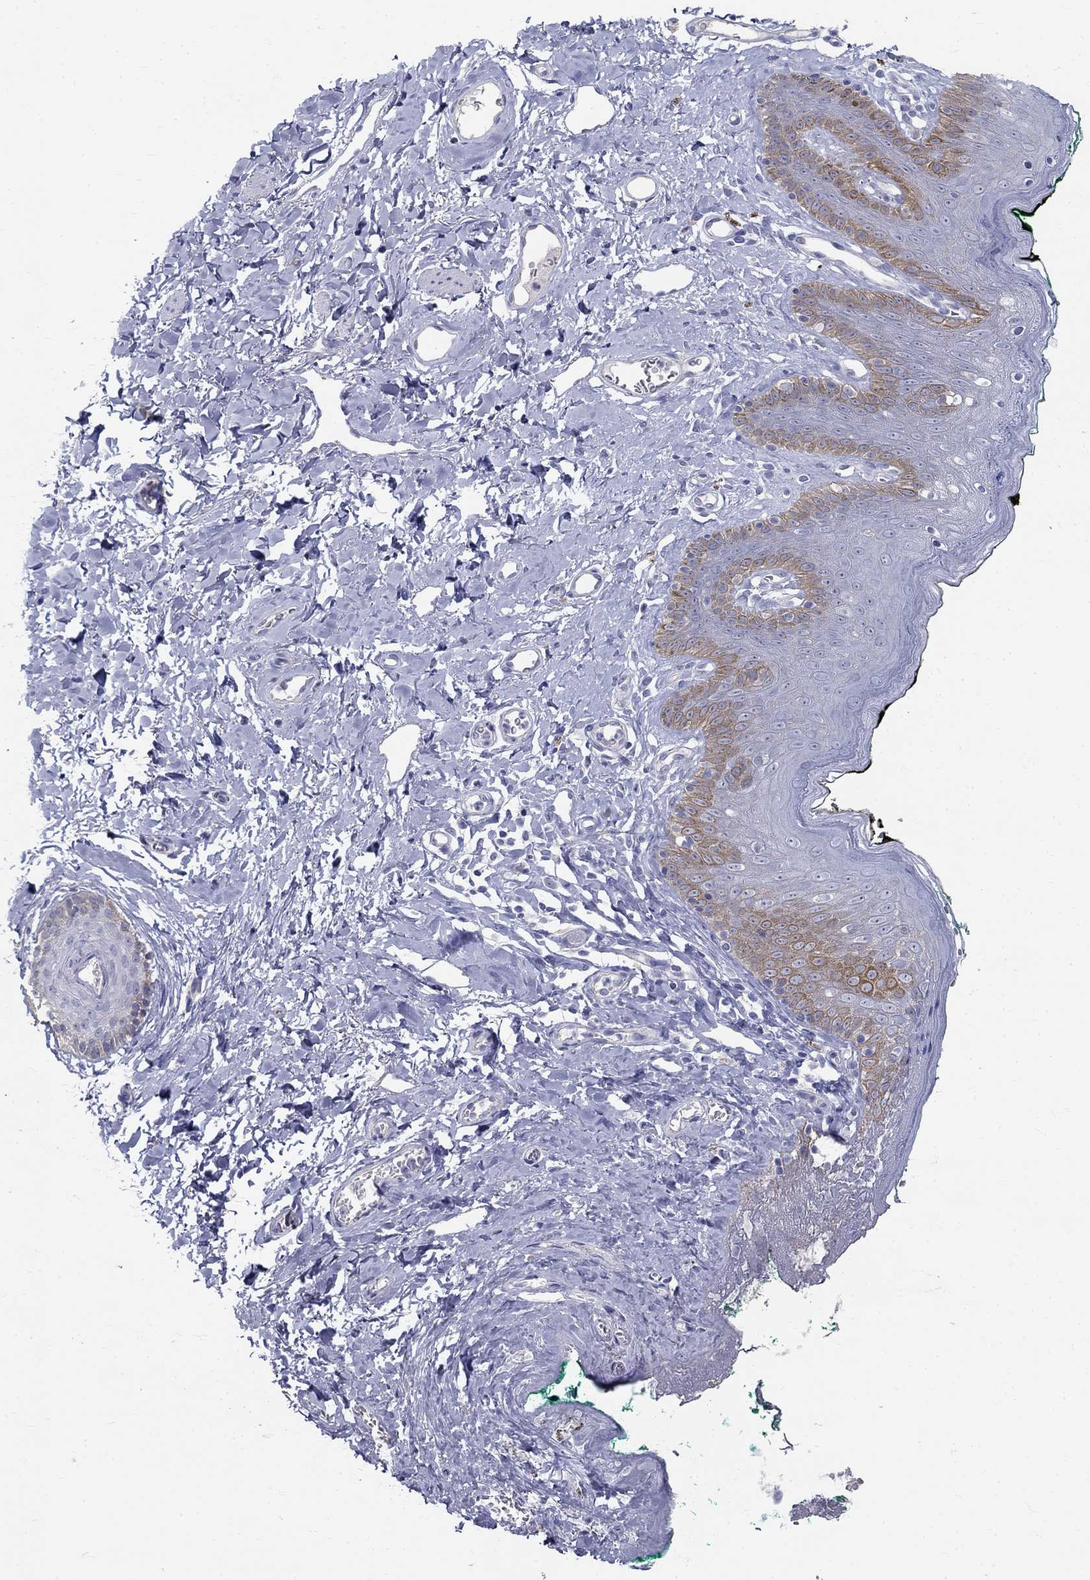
{"staining": {"intensity": "weak", "quantity": "<25%", "location": "cytoplasmic/membranous"}, "tissue": "skin", "cell_type": "Epidermal cells", "image_type": "normal", "snomed": [{"axis": "morphology", "description": "Normal tissue, NOS"}, {"axis": "topography", "description": "Vulva"}], "caption": "An immunohistochemistry image of benign skin is shown. There is no staining in epidermal cells of skin.", "gene": "ENSG00000290147", "patient": {"sex": "female", "age": 66}}